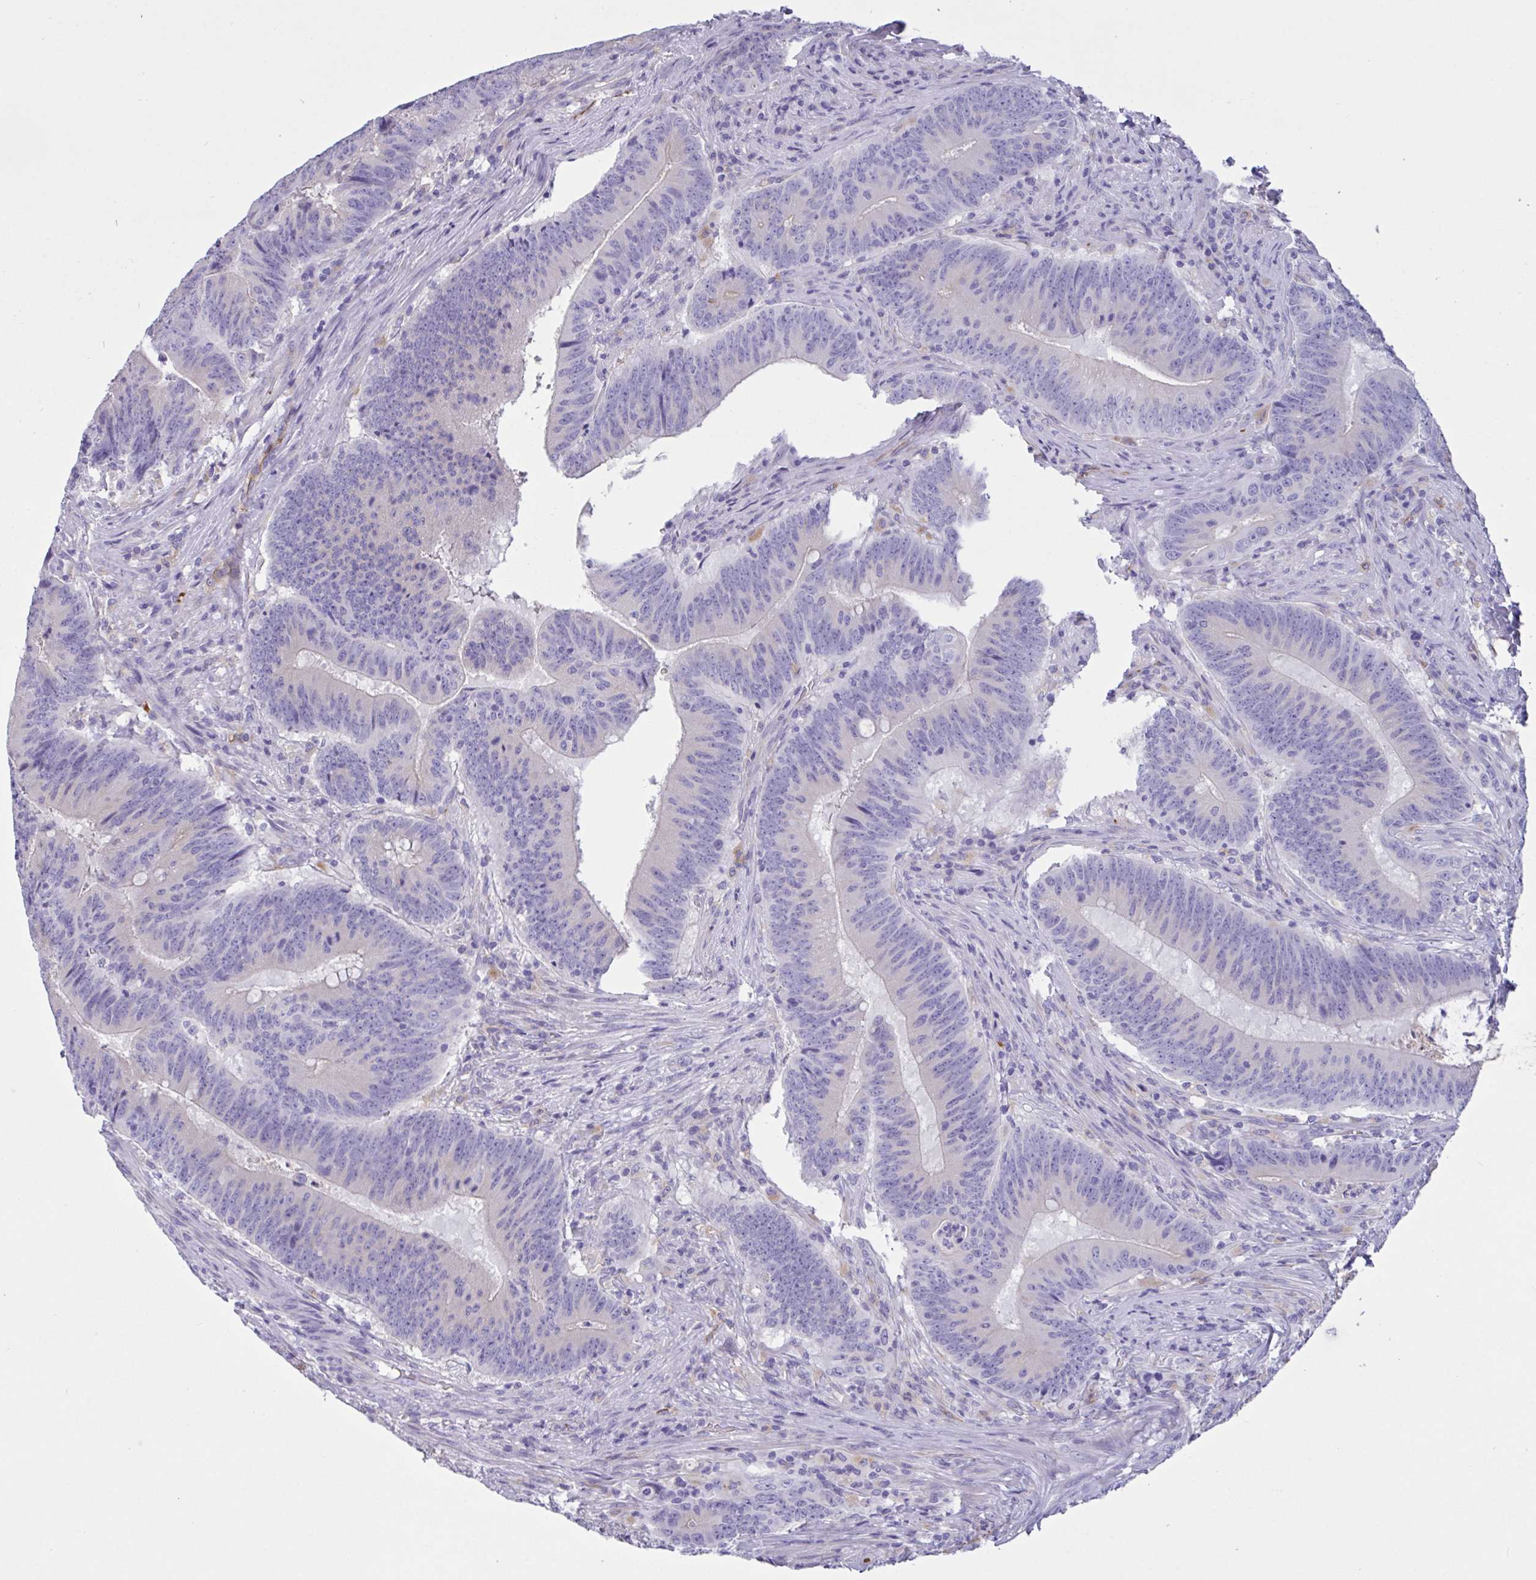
{"staining": {"intensity": "negative", "quantity": "none", "location": "none"}, "tissue": "colorectal cancer", "cell_type": "Tumor cells", "image_type": "cancer", "snomed": [{"axis": "morphology", "description": "Adenocarcinoma, NOS"}, {"axis": "topography", "description": "Colon"}], "caption": "Tumor cells show no significant protein positivity in colorectal adenocarcinoma.", "gene": "RPL22L1", "patient": {"sex": "female", "age": 87}}